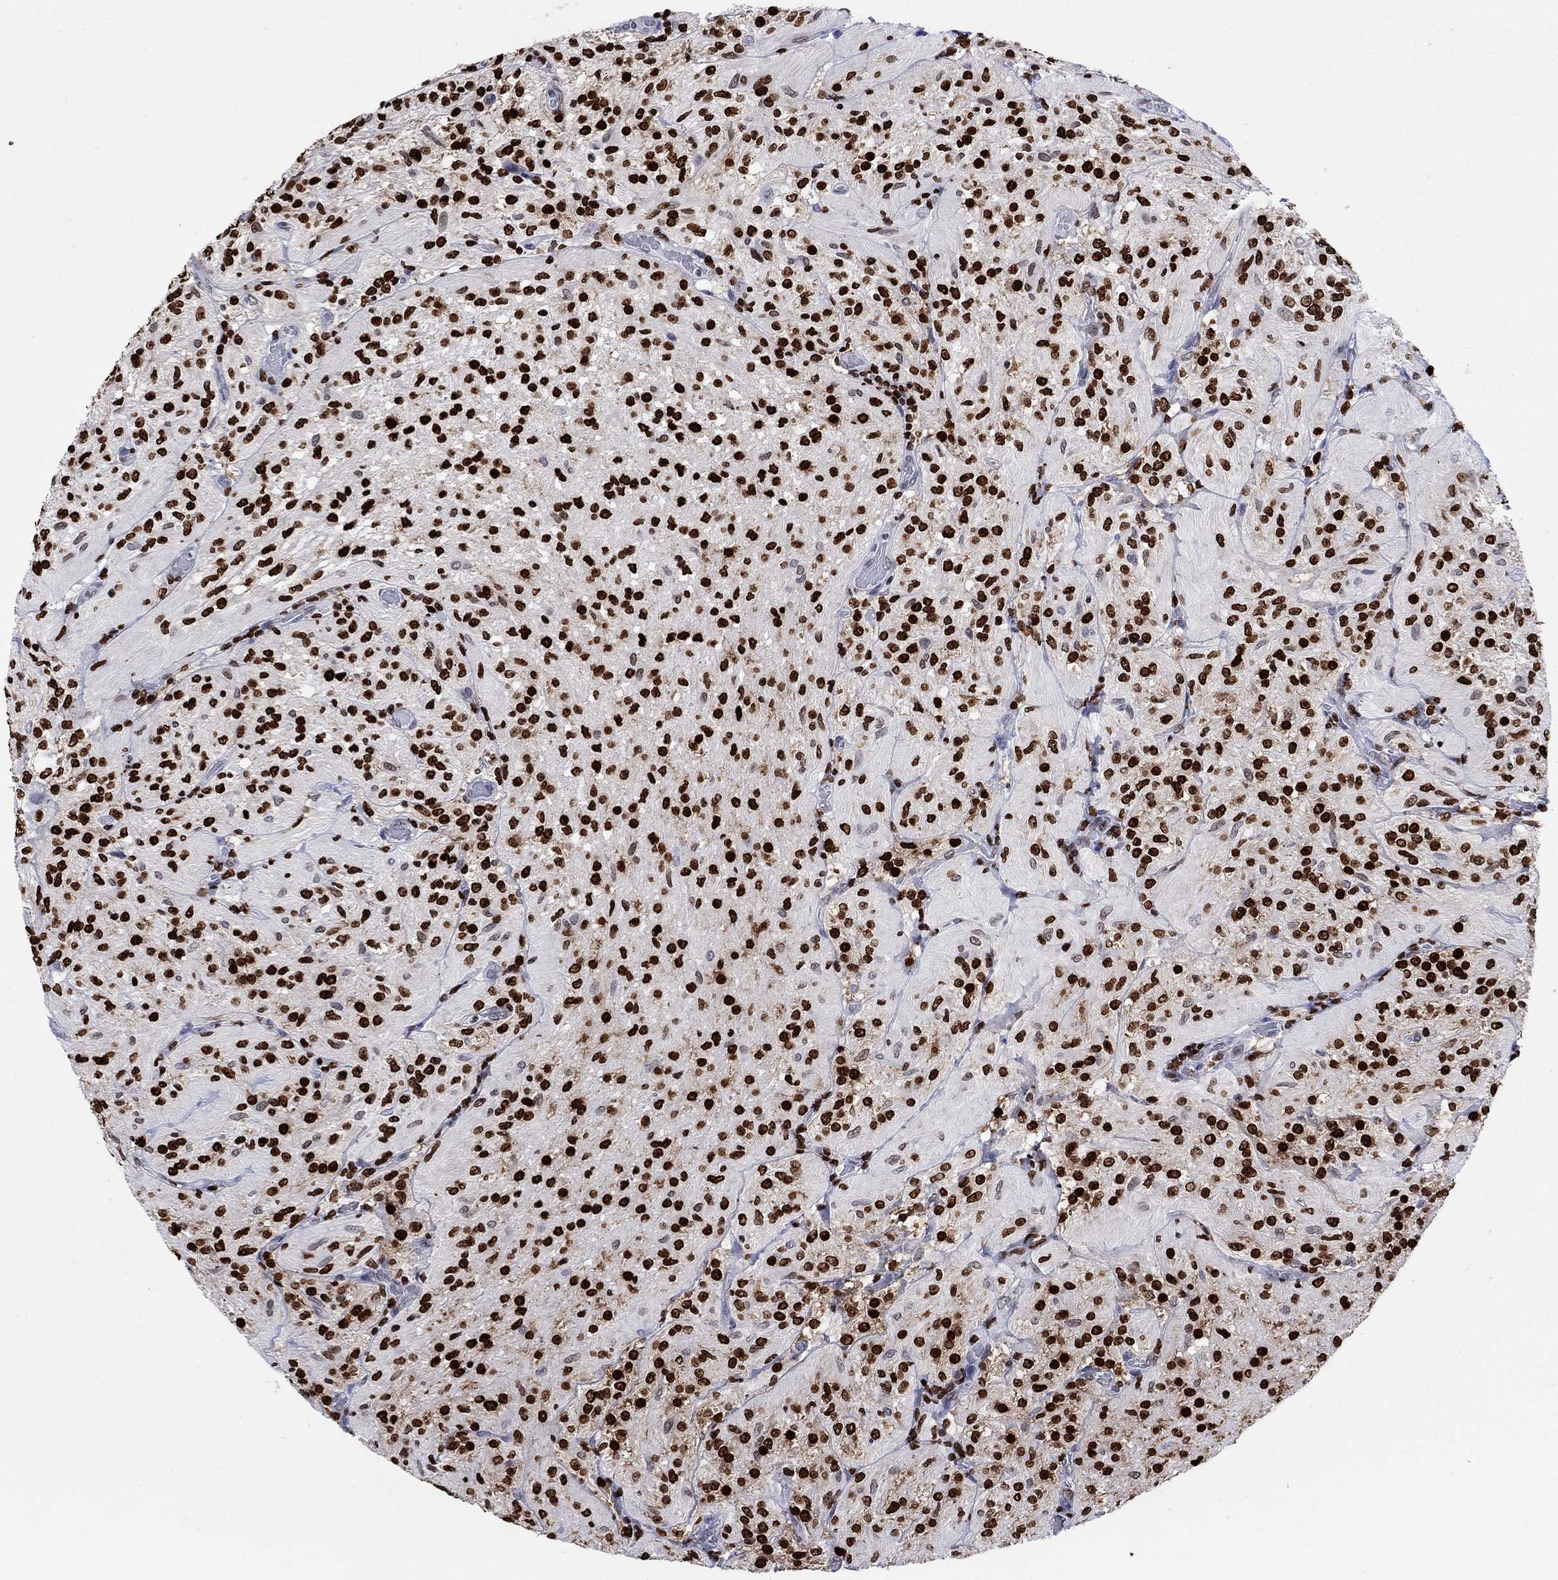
{"staining": {"intensity": "strong", "quantity": ">75%", "location": "nuclear"}, "tissue": "glioma", "cell_type": "Tumor cells", "image_type": "cancer", "snomed": [{"axis": "morphology", "description": "Glioma, malignant, Low grade"}, {"axis": "topography", "description": "Brain"}], "caption": "Immunohistochemistry micrograph of neoplastic tissue: malignant low-grade glioma stained using IHC shows high levels of strong protein expression localized specifically in the nuclear of tumor cells, appearing as a nuclear brown color.", "gene": "HMGA1", "patient": {"sex": "male", "age": 3}}